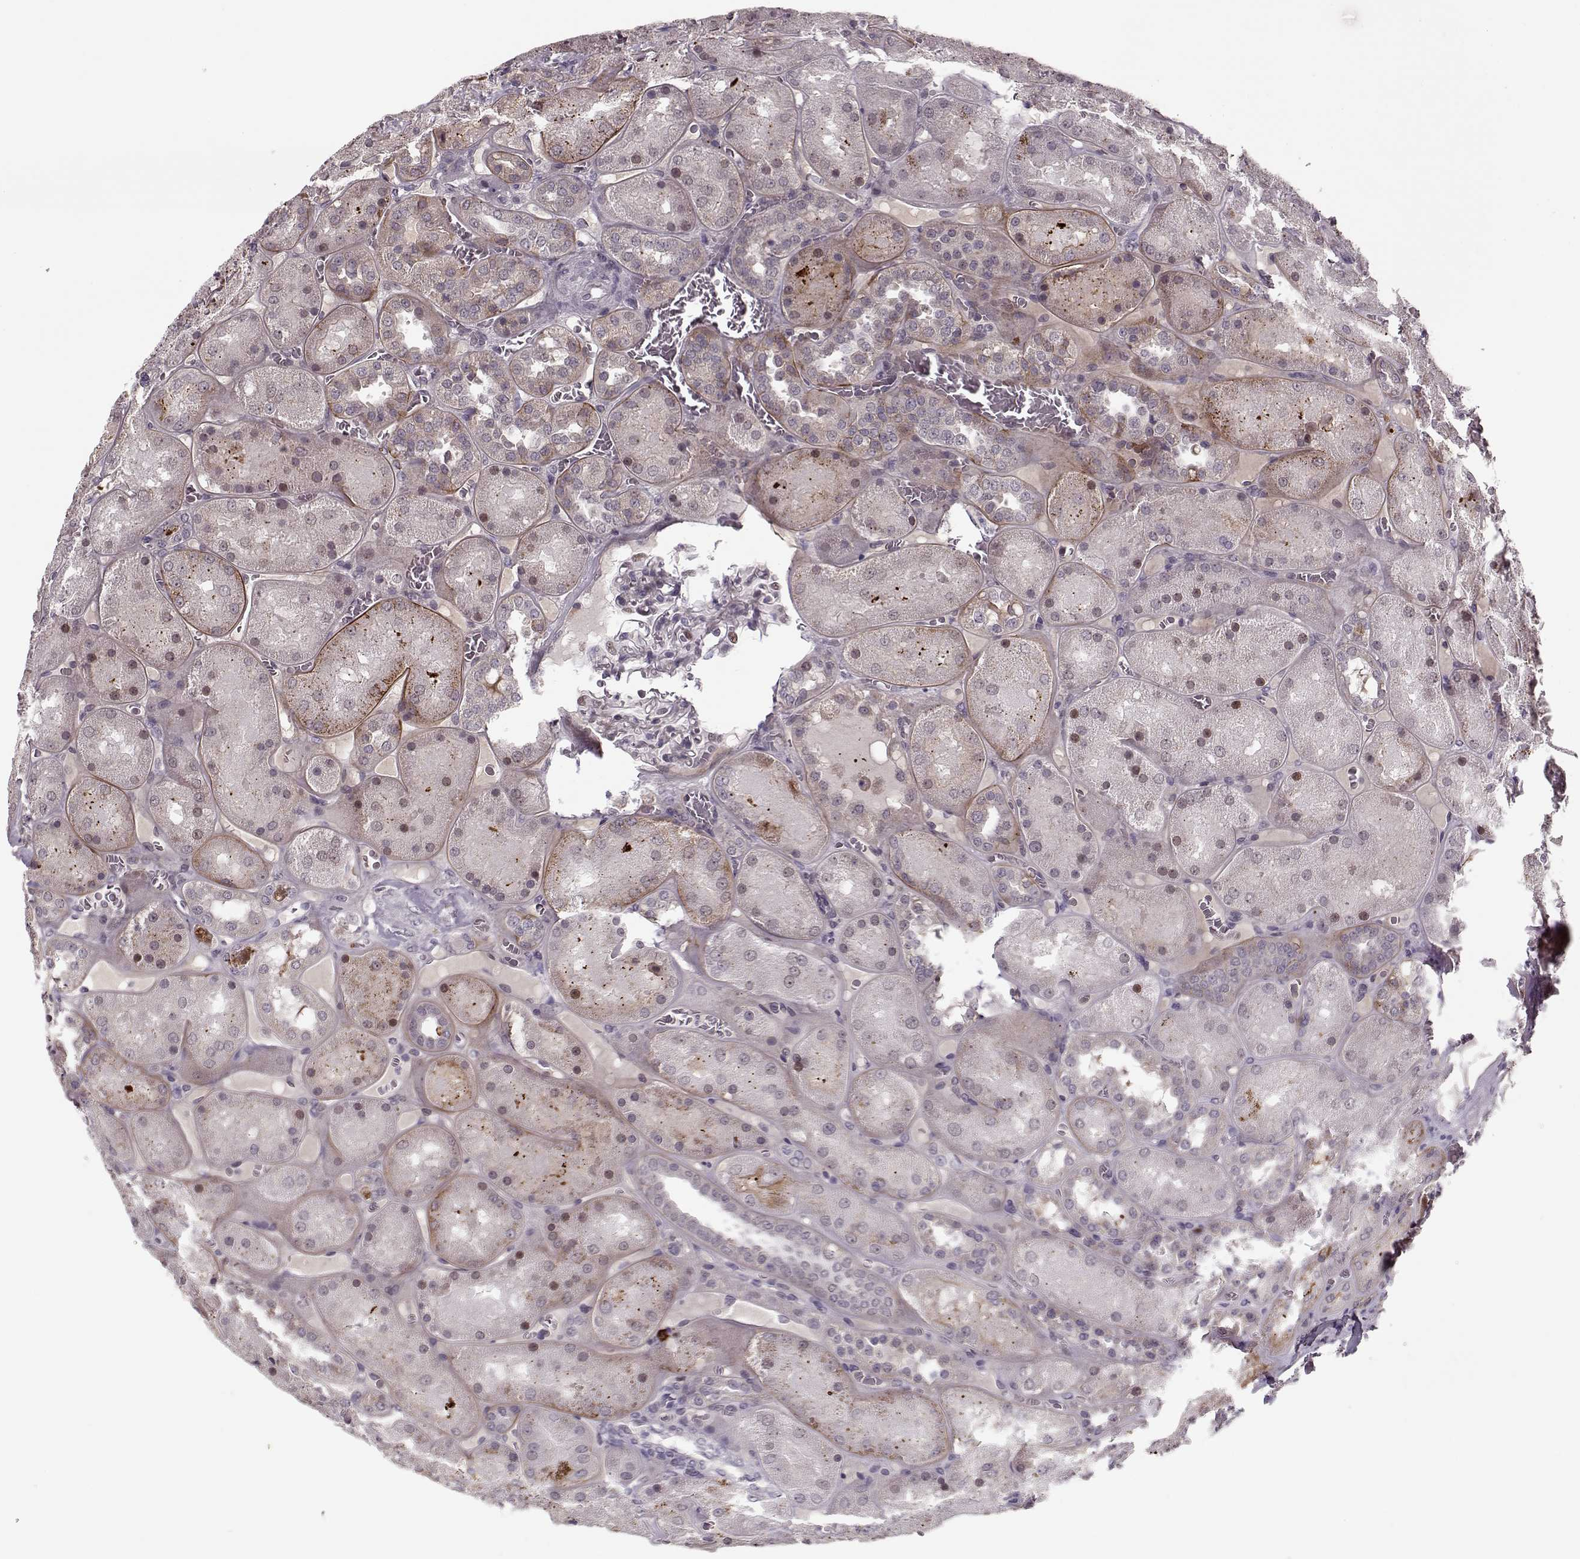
{"staining": {"intensity": "negative", "quantity": "none", "location": "none"}, "tissue": "kidney", "cell_type": "Cells in glomeruli", "image_type": "normal", "snomed": [{"axis": "morphology", "description": "Normal tissue, NOS"}, {"axis": "topography", "description": "Kidney"}], "caption": "High power microscopy photomicrograph of an immunohistochemistry (IHC) photomicrograph of benign kidney, revealing no significant positivity in cells in glomeruli. (DAB IHC, high magnification).", "gene": "DNAI3", "patient": {"sex": "male", "age": 73}}